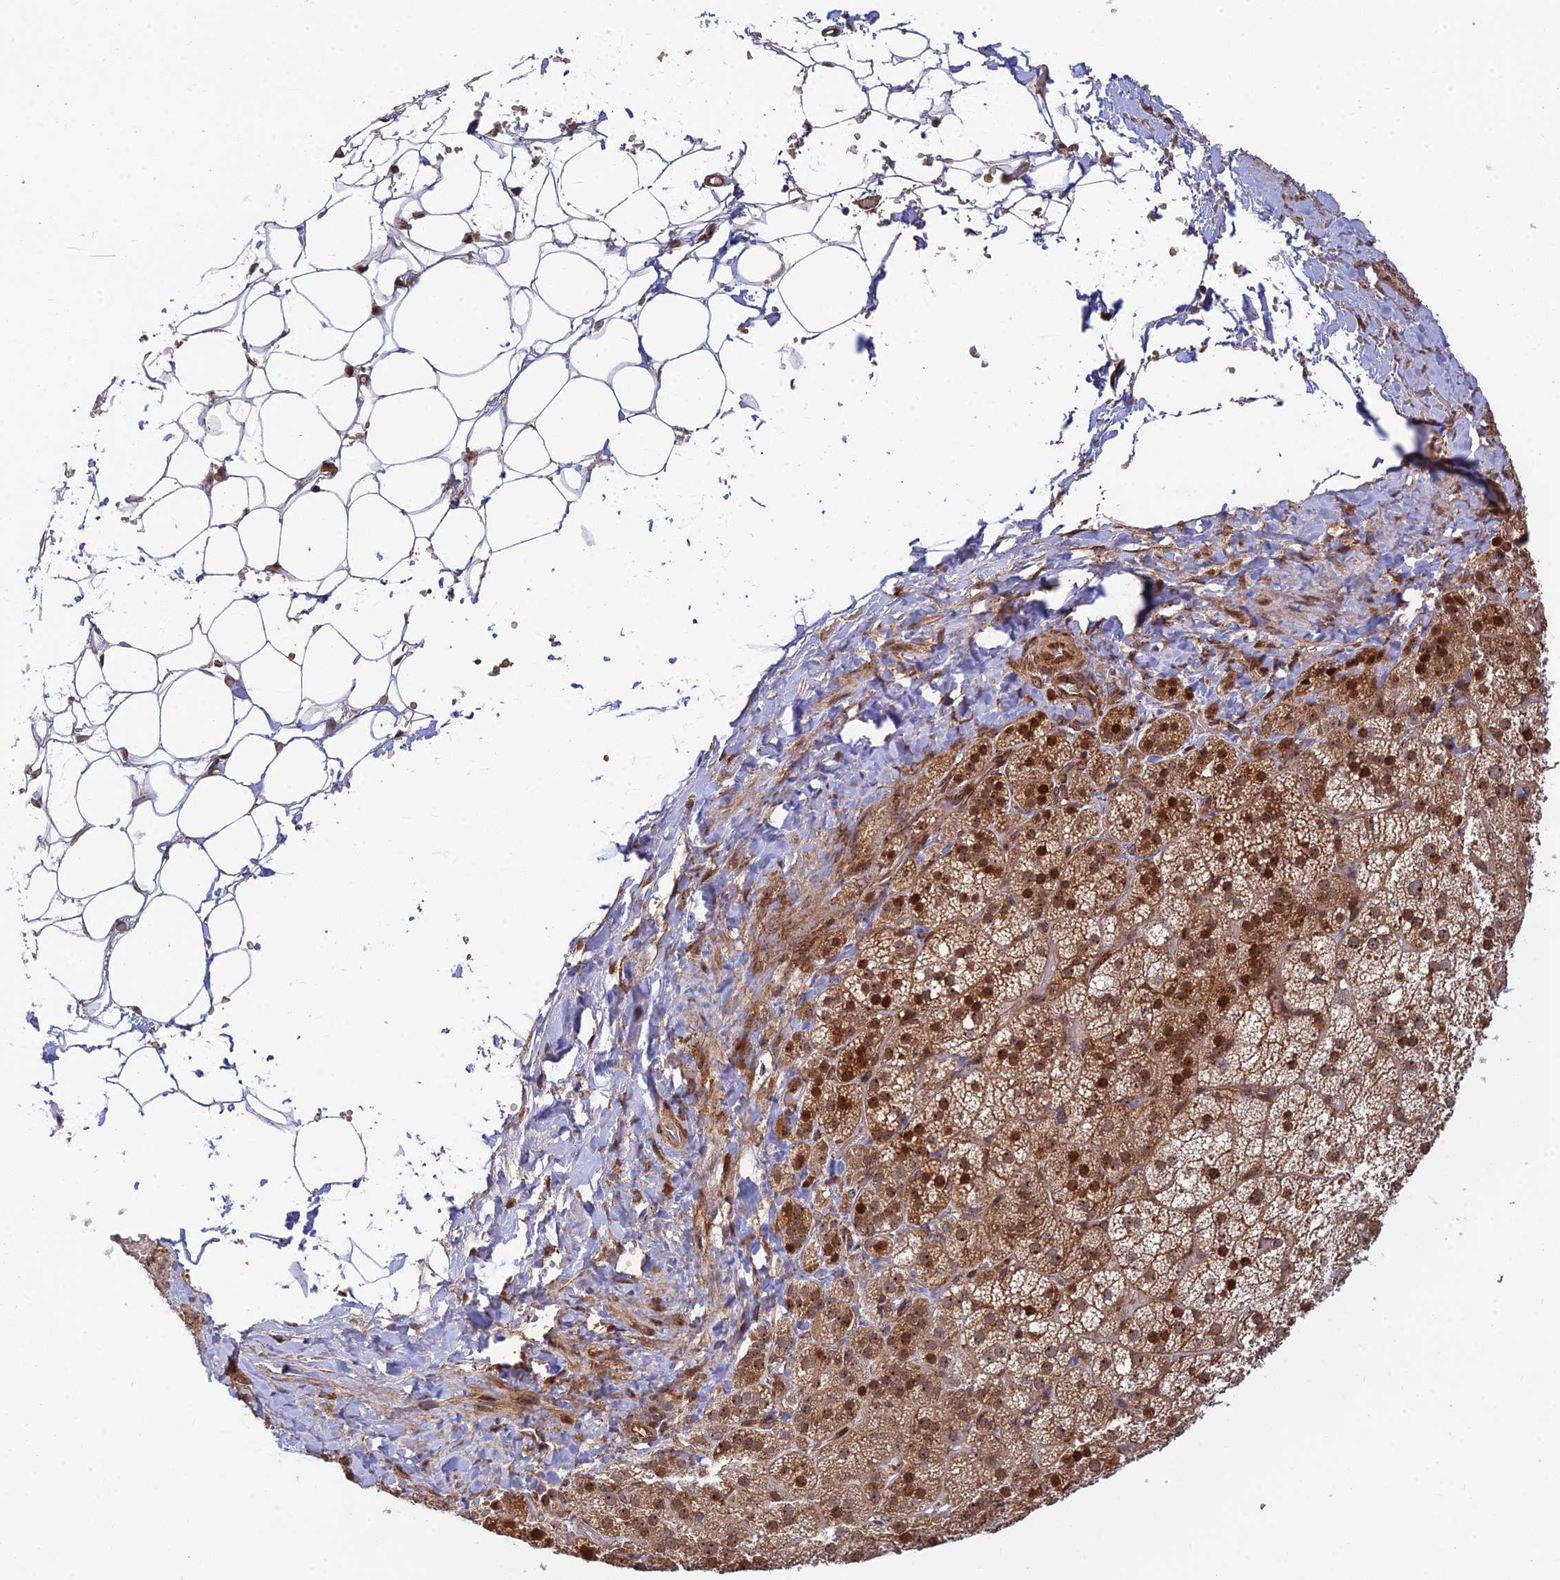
{"staining": {"intensity": "strong", "quantity": "25%-75%", "location": "cytoplasmic/membranous,nuclear"}, "tissue": "adrenal gland", "cell_type": "Glandular cells", "image_type": "normal", "snomed": [{"axis": "morphology", "description": "Normal tissue, NOS"}, {"axis": "topography", "description": "Adrenal gland"}], "caption": "Adrenal gland stained with immunohistochemistry (IHC) exhibits strong cytoplasmic/membranous,nuclear expression in approximately 25%-75% of glandular cells.", "gene": "UFSP2", "patient": {"sex": "female", "age": 44}}